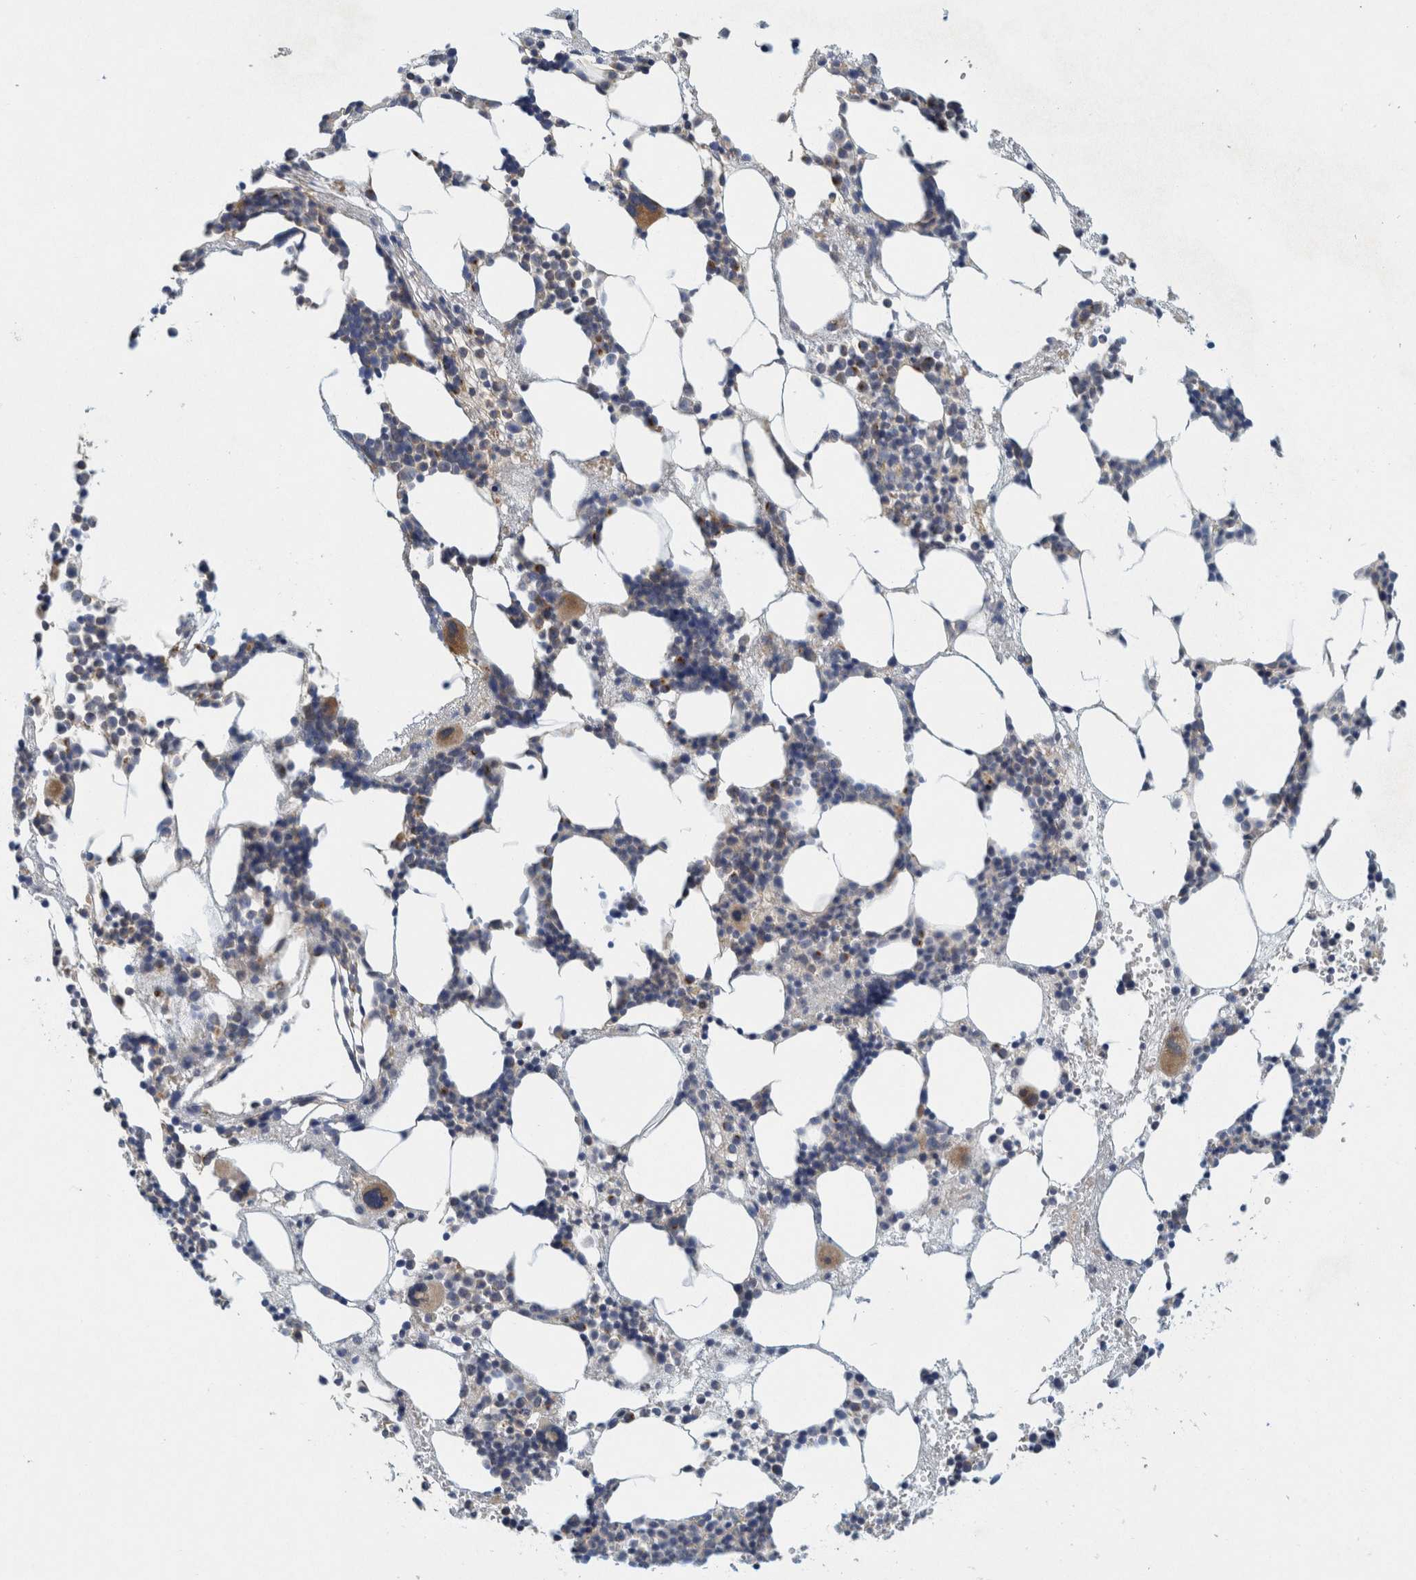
{"staining": {"intensity": "moderate", "quantity": "25%-75%", "location": "cytoplasmic/membranous"}, "tissue": "bone marrow", "cell_type": "Hematopoietic cells", "image_type": "normal", "snomed": [{"axis": "morphology", "description": "Normal tissue, NOS"}, {"axis": "morphology", "description": "Inflammation, NOS"}, {"axis": "topography", "description": "Bone marrow"}], "caption": "Immunohistochemistry (DAB (3,3'-diaminobenzidine)) staining of unremarkable human bone marrow shows moderate cytoplasmic/membranous protein expression in about 25%-75% of hematopoietic cells.", "gene": "ZNF324B", "patient": {"sex": "female", "age": 67}}